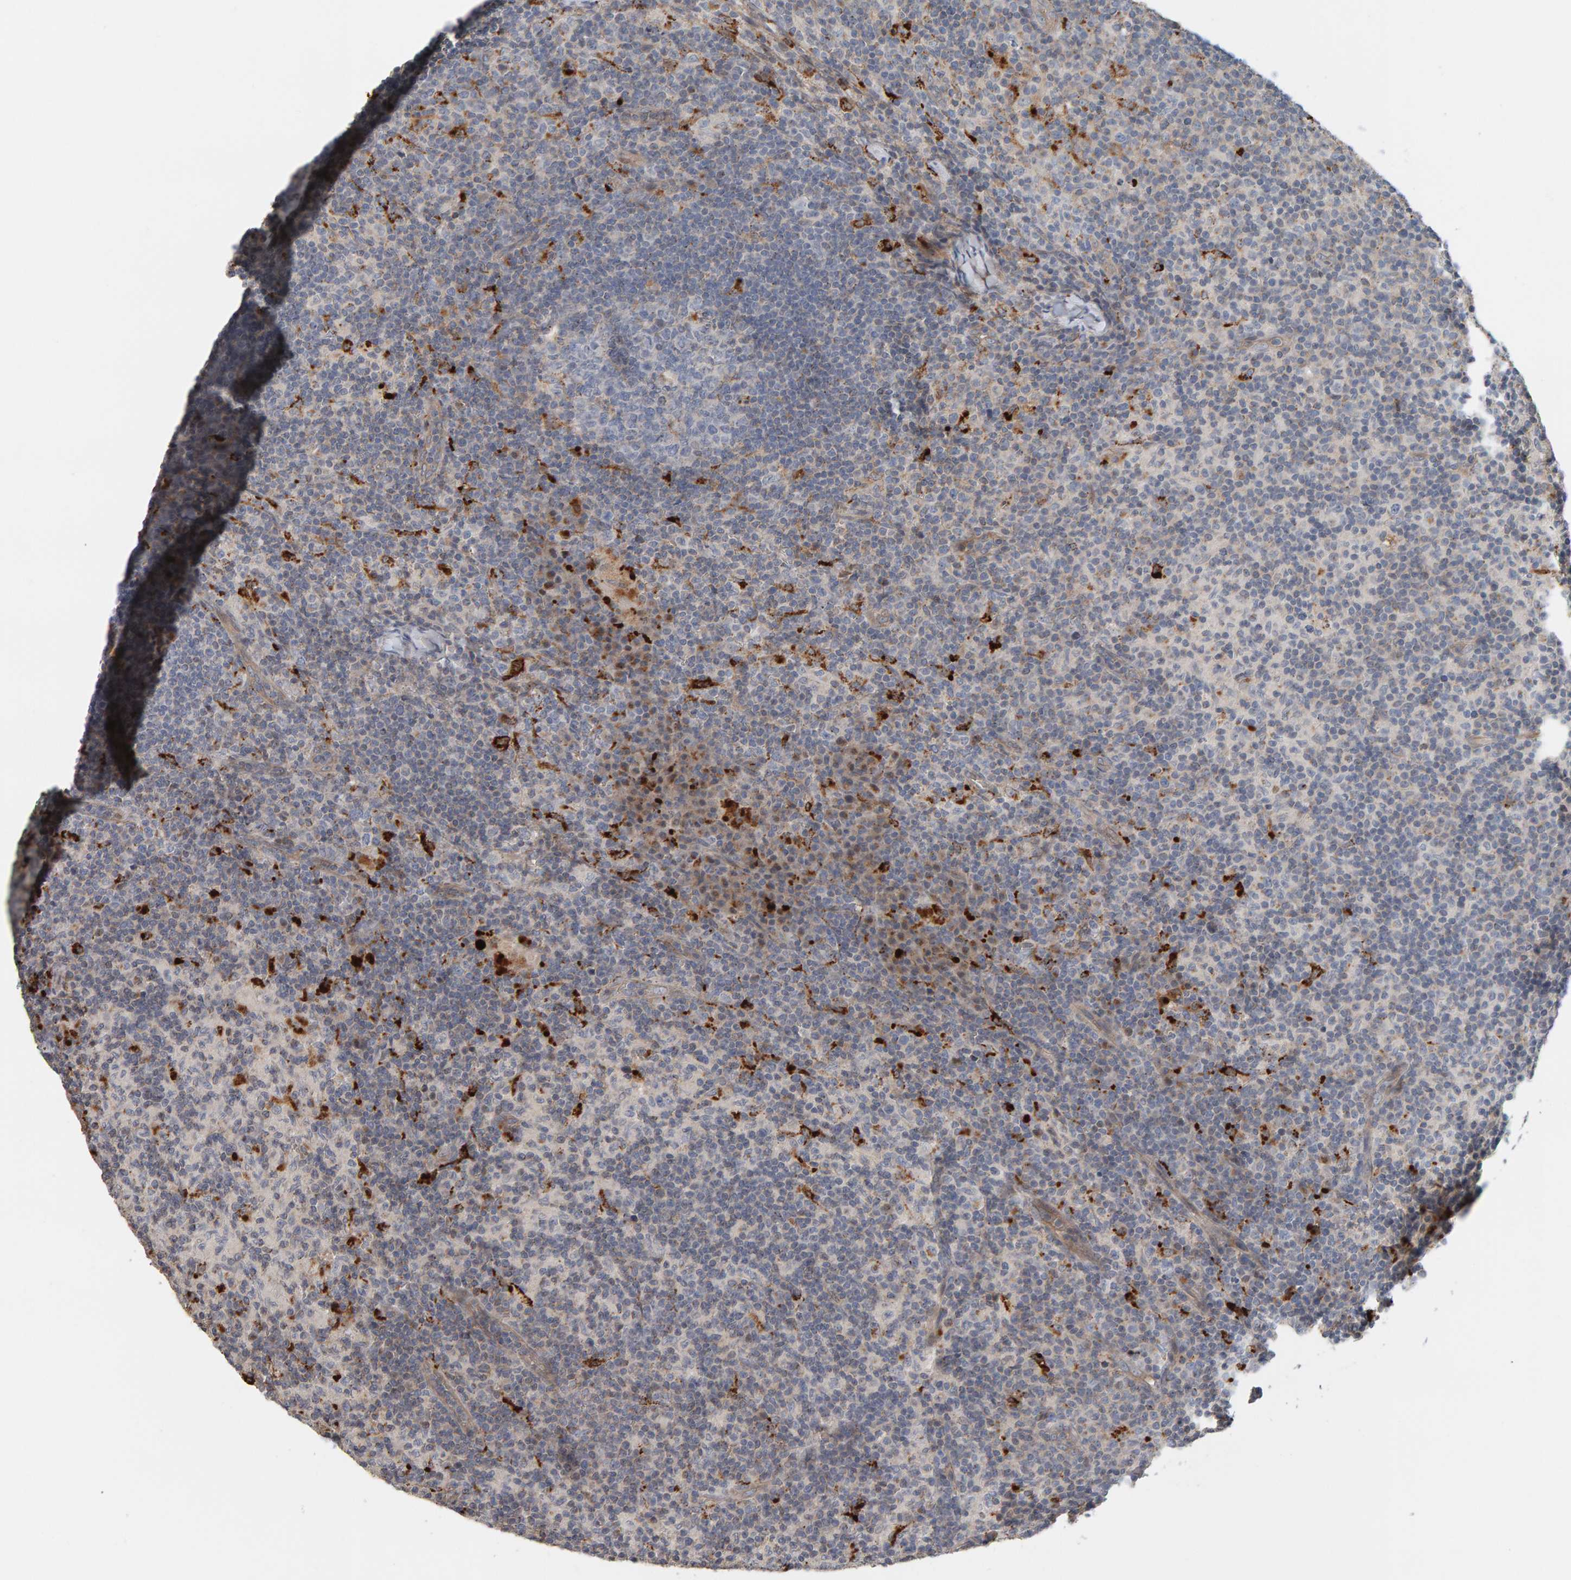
{"staining": {"intensity": "negative", "quantity": "none", "location": "none"}, "tissue": "lymph node", "cell_type": "Germinal center cells", "image_type": "normal", "snomed": [{"axis": "morphology", "description": "Normal tissue, NOS"}, {"axis": "morphology", "description": "Inflammation, NOS"}, {"axis": "topography", "description": "Lymph node"}], "caption": "This is an immunohistochemistry (IHC) photomicrograph of benign human lymph node. There is no expression in germinal center cells.", "gene": "IPPK", "patient": {"sex": "male", "age": 55}}